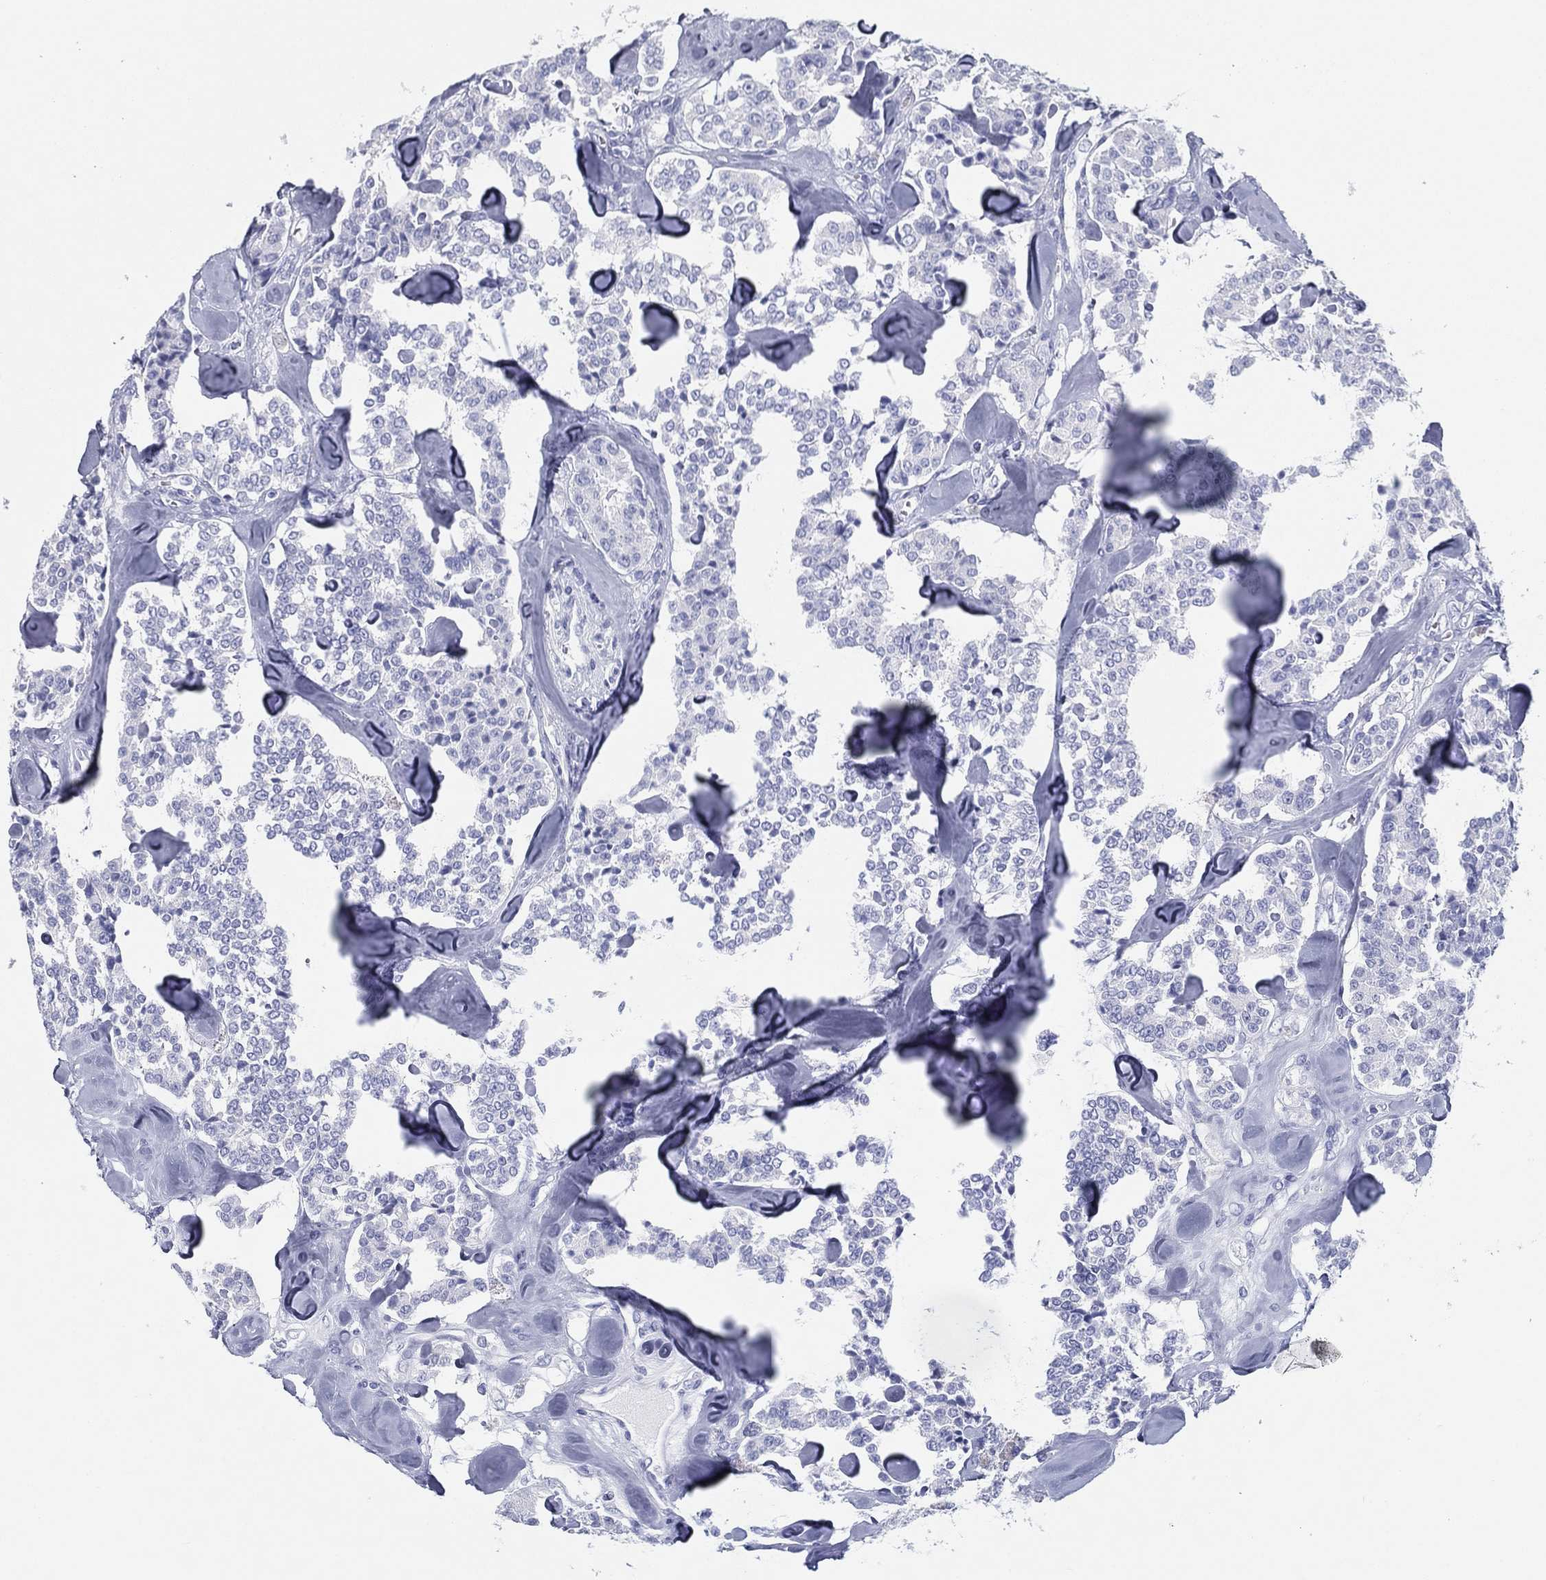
{"staining": {"intensity": "negative", "quantity": "none", "location": "none"}, "tissue": "carcinoid", "cell_type": "Tumor cells", "image_type": "cancer", "snomed": [{"axis": "morphology", "description": "Carcinoid, malignant, NOS"}, {"axis": "topography", "description": "Pancreas"}], "caption": "Immunohistochemistry (IHC) micrograph of neoplastic tissue: malignant carcinoid stained with DAB (3,3'-diaminobenzidine) shows no significant protein staining in tumor cells. (DAB immunohistochemistry visualized using brightfield microscopy, high magnification).", "gene": "TMEM252", "patient": {"sex": "male", "age": 41}}